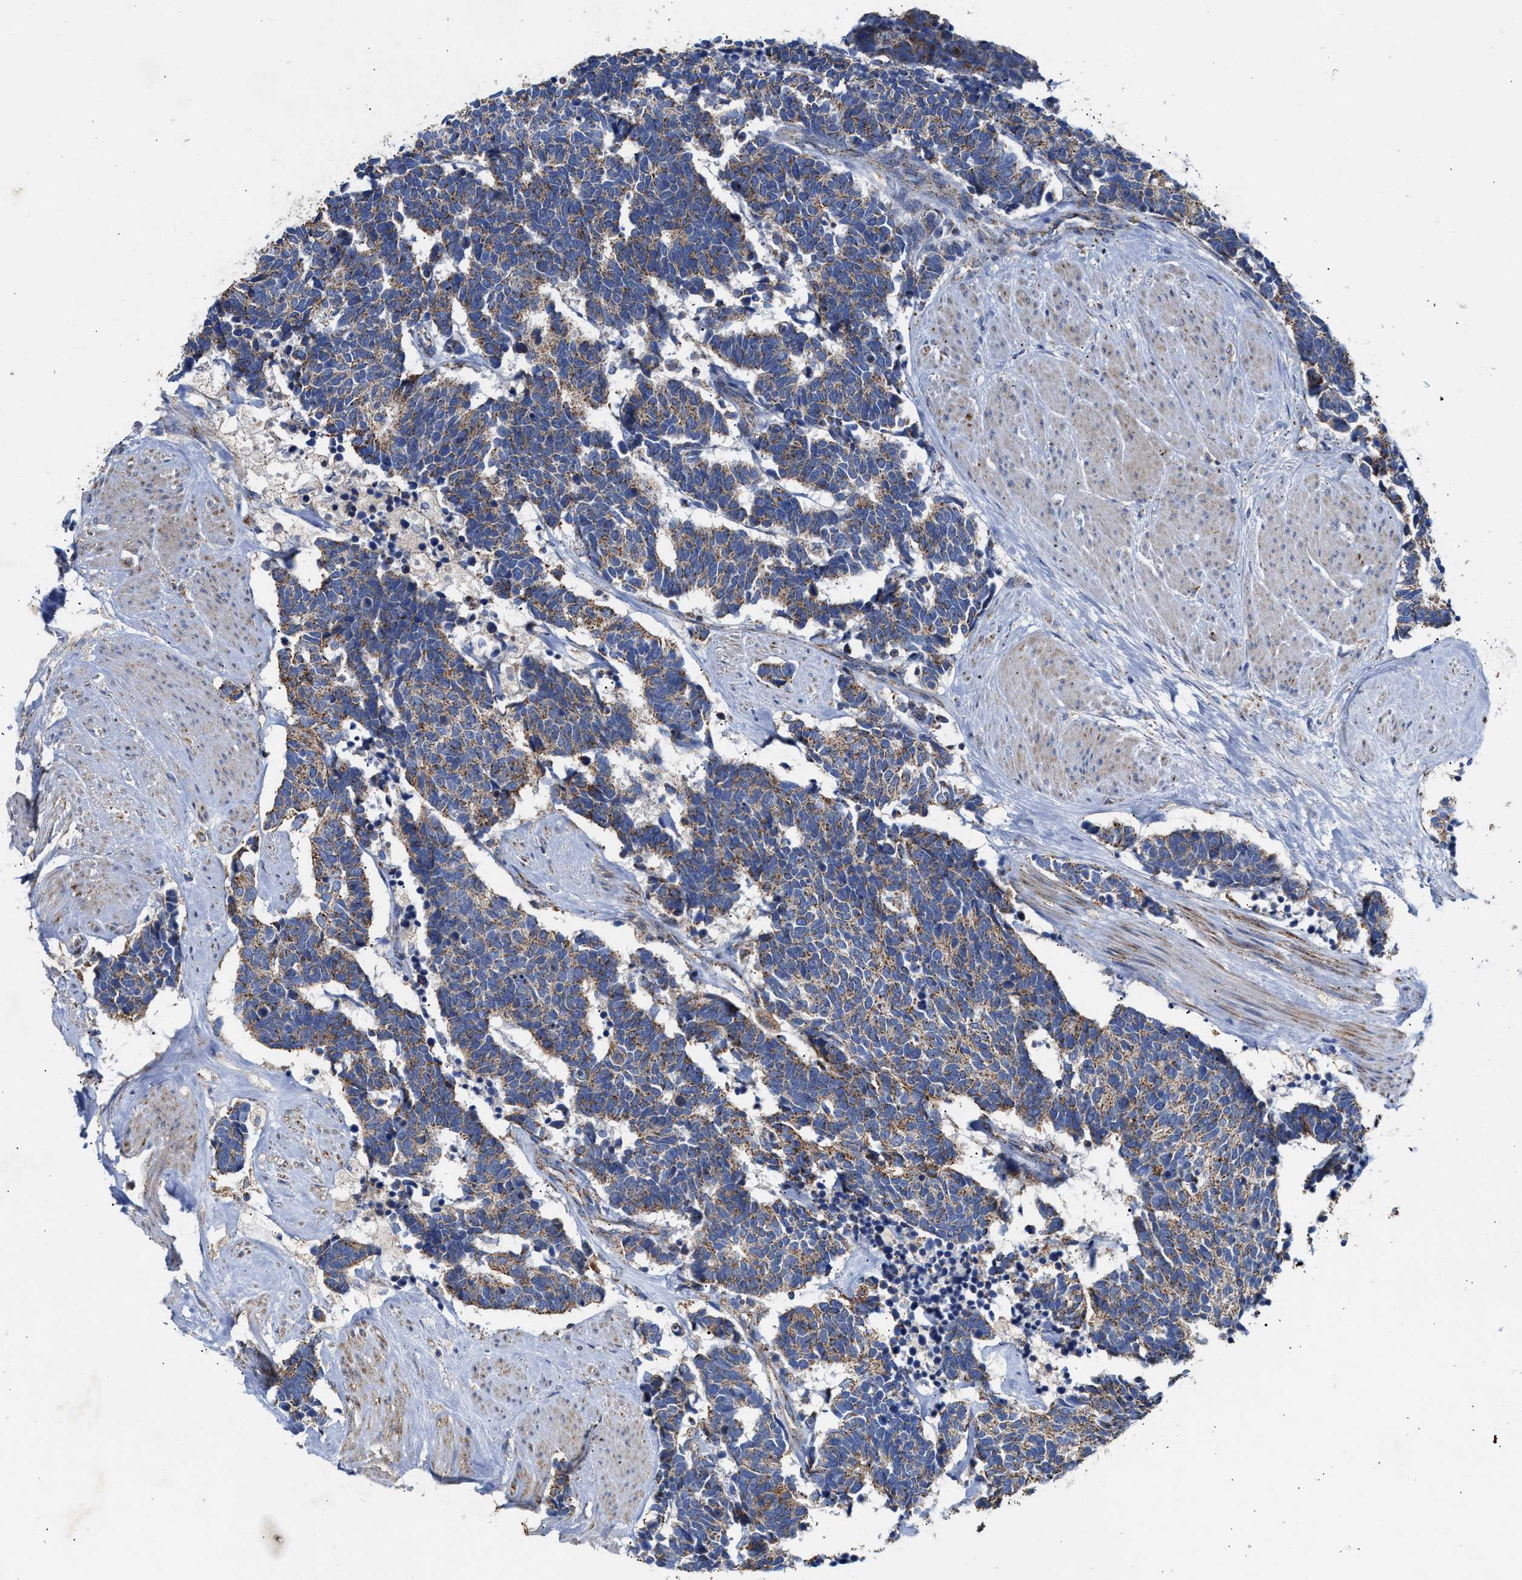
{"staining": {"intensity": "weak", "quantity": ">75%", "location": "cytoplasmic/membranous"}, "tissue": "carcinoid", "cell_type": "Tumor cells", "image_type": "cancer", "snomed": [{"axis": "morphology", "description": "Carcinoma, NOS"}, {"axis": "morphology", "description": "Carcinoid, malignant, NOS"}, {"axis": "topography", "description": "Urinary bladder"}], "caption": "Tumor cells demonstrate low levels of weak cytoplasmic/membranous expression in approximately >75% of cells in carcinoma. (brown staining indicates protein expression, while blue staining denotes nuclei).", "gene": "MECR", "patient": {"sex": "male", "age": 57}}